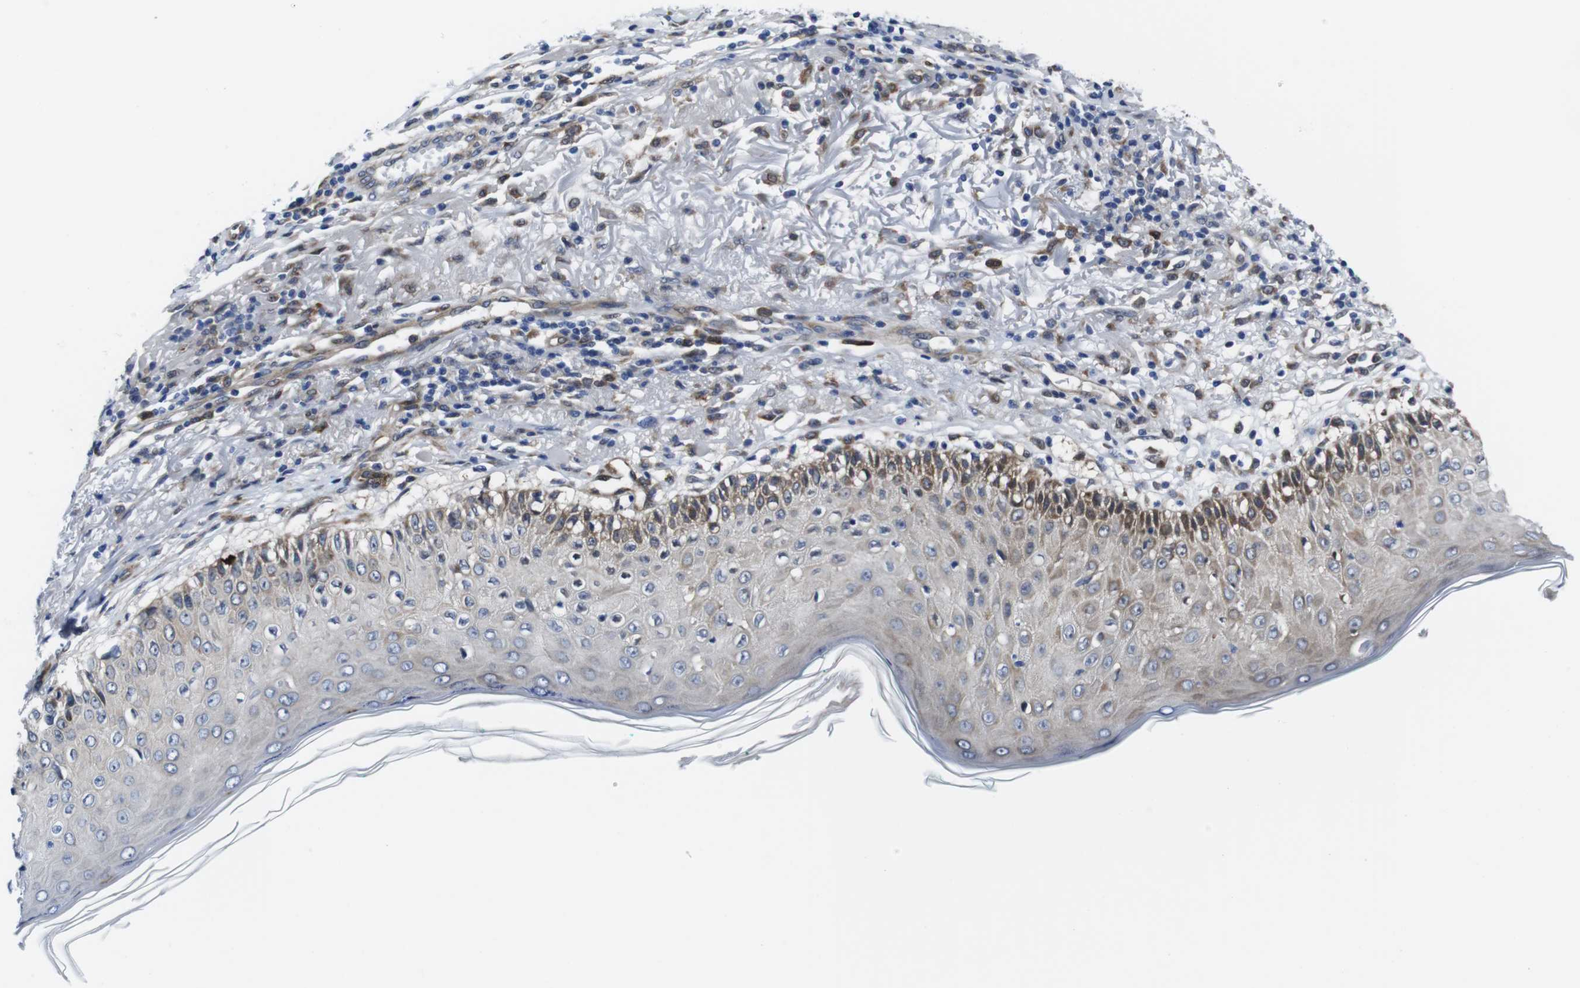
{"staining": {"intensity": "weak", "quantity": "<25%", "location": "cytoplasmic/membranous"}, "tissue": "melanoma", "cell_type": "Tumor cells", "image_type": "cancer", "snomed": [{"axis": "morphology", "description": "Necrosis, NOS"}, {"axis": "morphology", "description": "Malignant melanoma, NOS"}, {"axis": "topography", "description": "Skin"}], "caption": "Immunohistochemical staining of melanoma shows no significant staining in tumor cells.", "gene": "EIF4A1", "patient": {"sex": "female", "age": 87}}